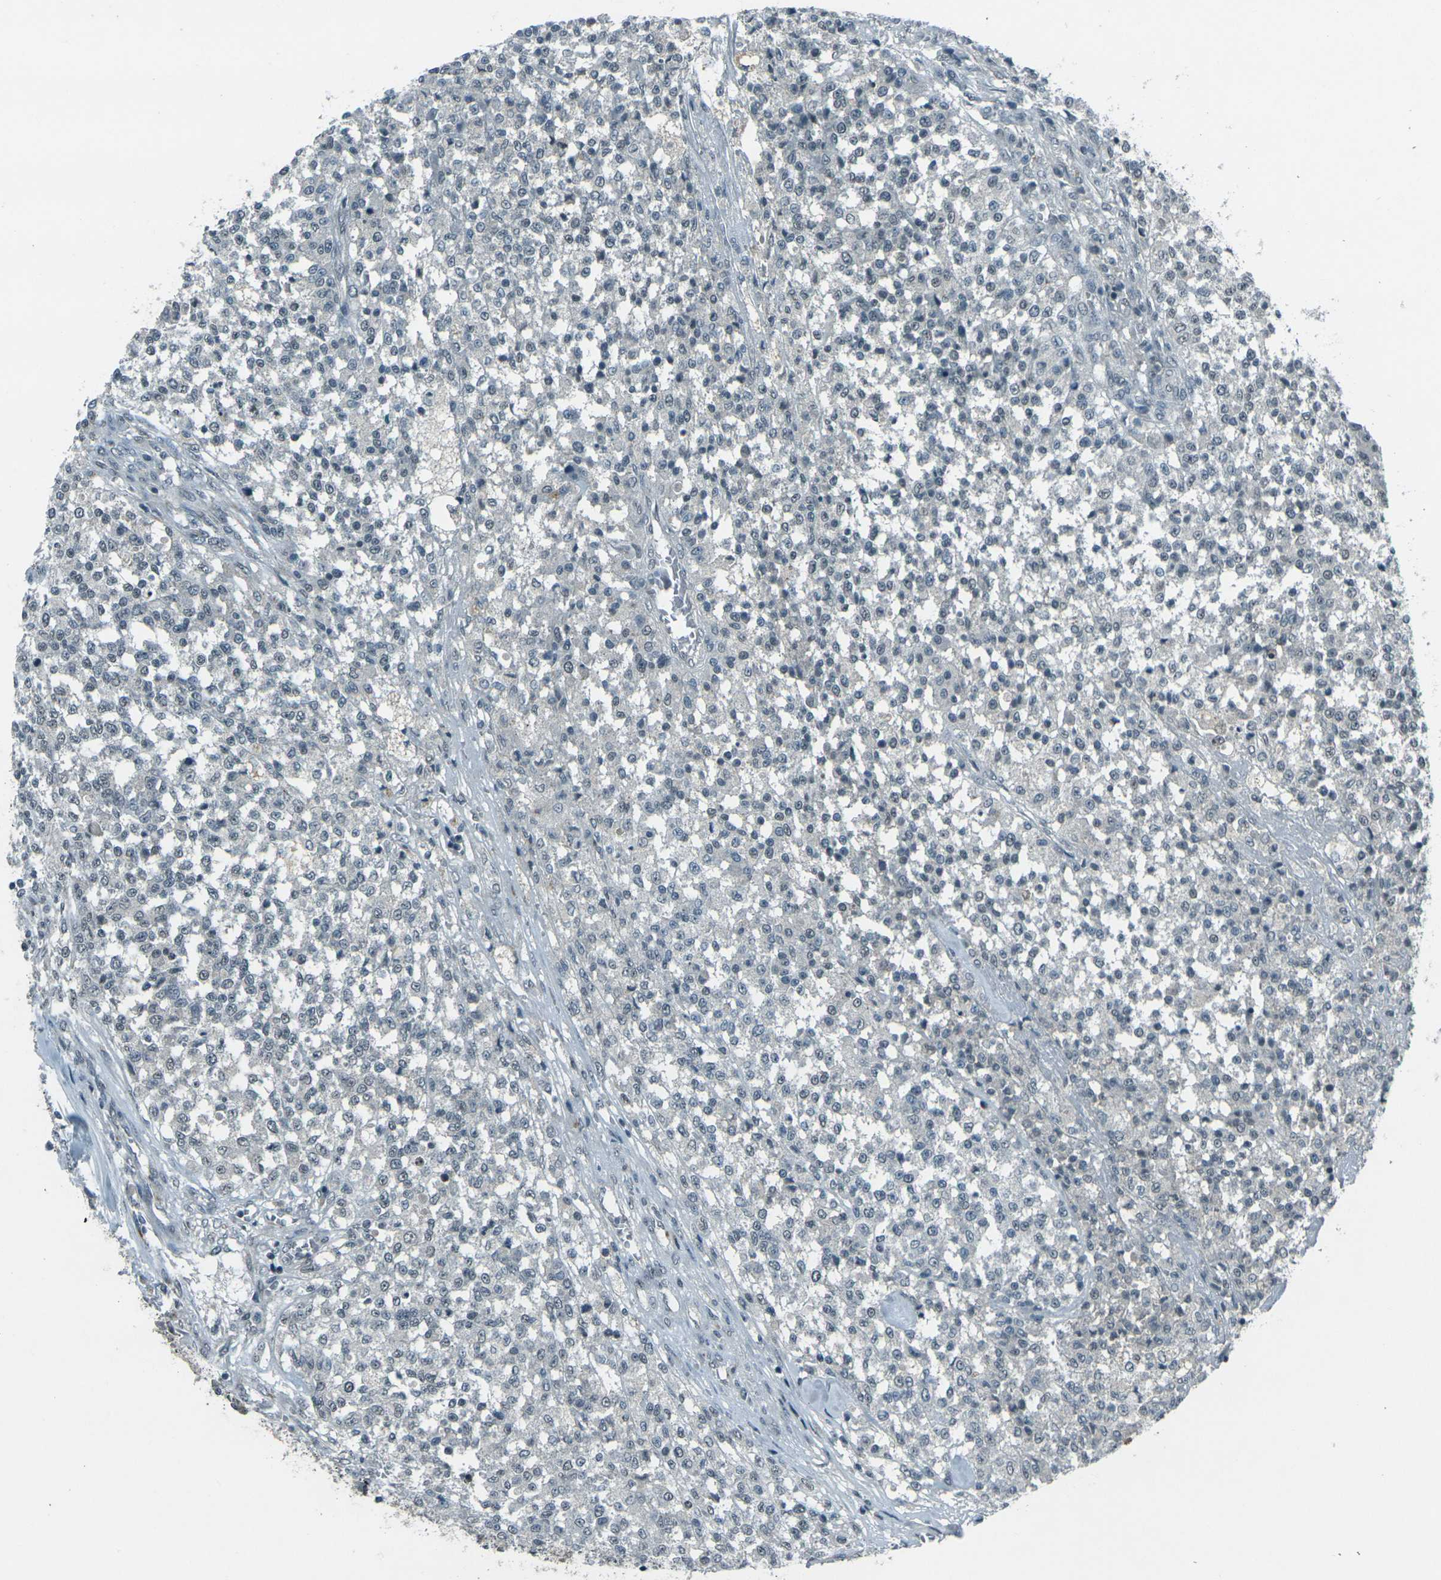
{"staining": {"intensity": "negative", "quantity": "none", "location": "none"}, "tissue": "testis cancer", "cell_type": "Tumor cells", "image_type": "cancer", "snomed": [{"axis": "morphology", "description": "Seminoma, NOS"}, {"axis": "topography", "description": "Testis"}], "caption": "Tumor cells show no significant protein expression in testis cancer.", "gene": "GPR19", "patient": {"sex": "male", "age": 59}}